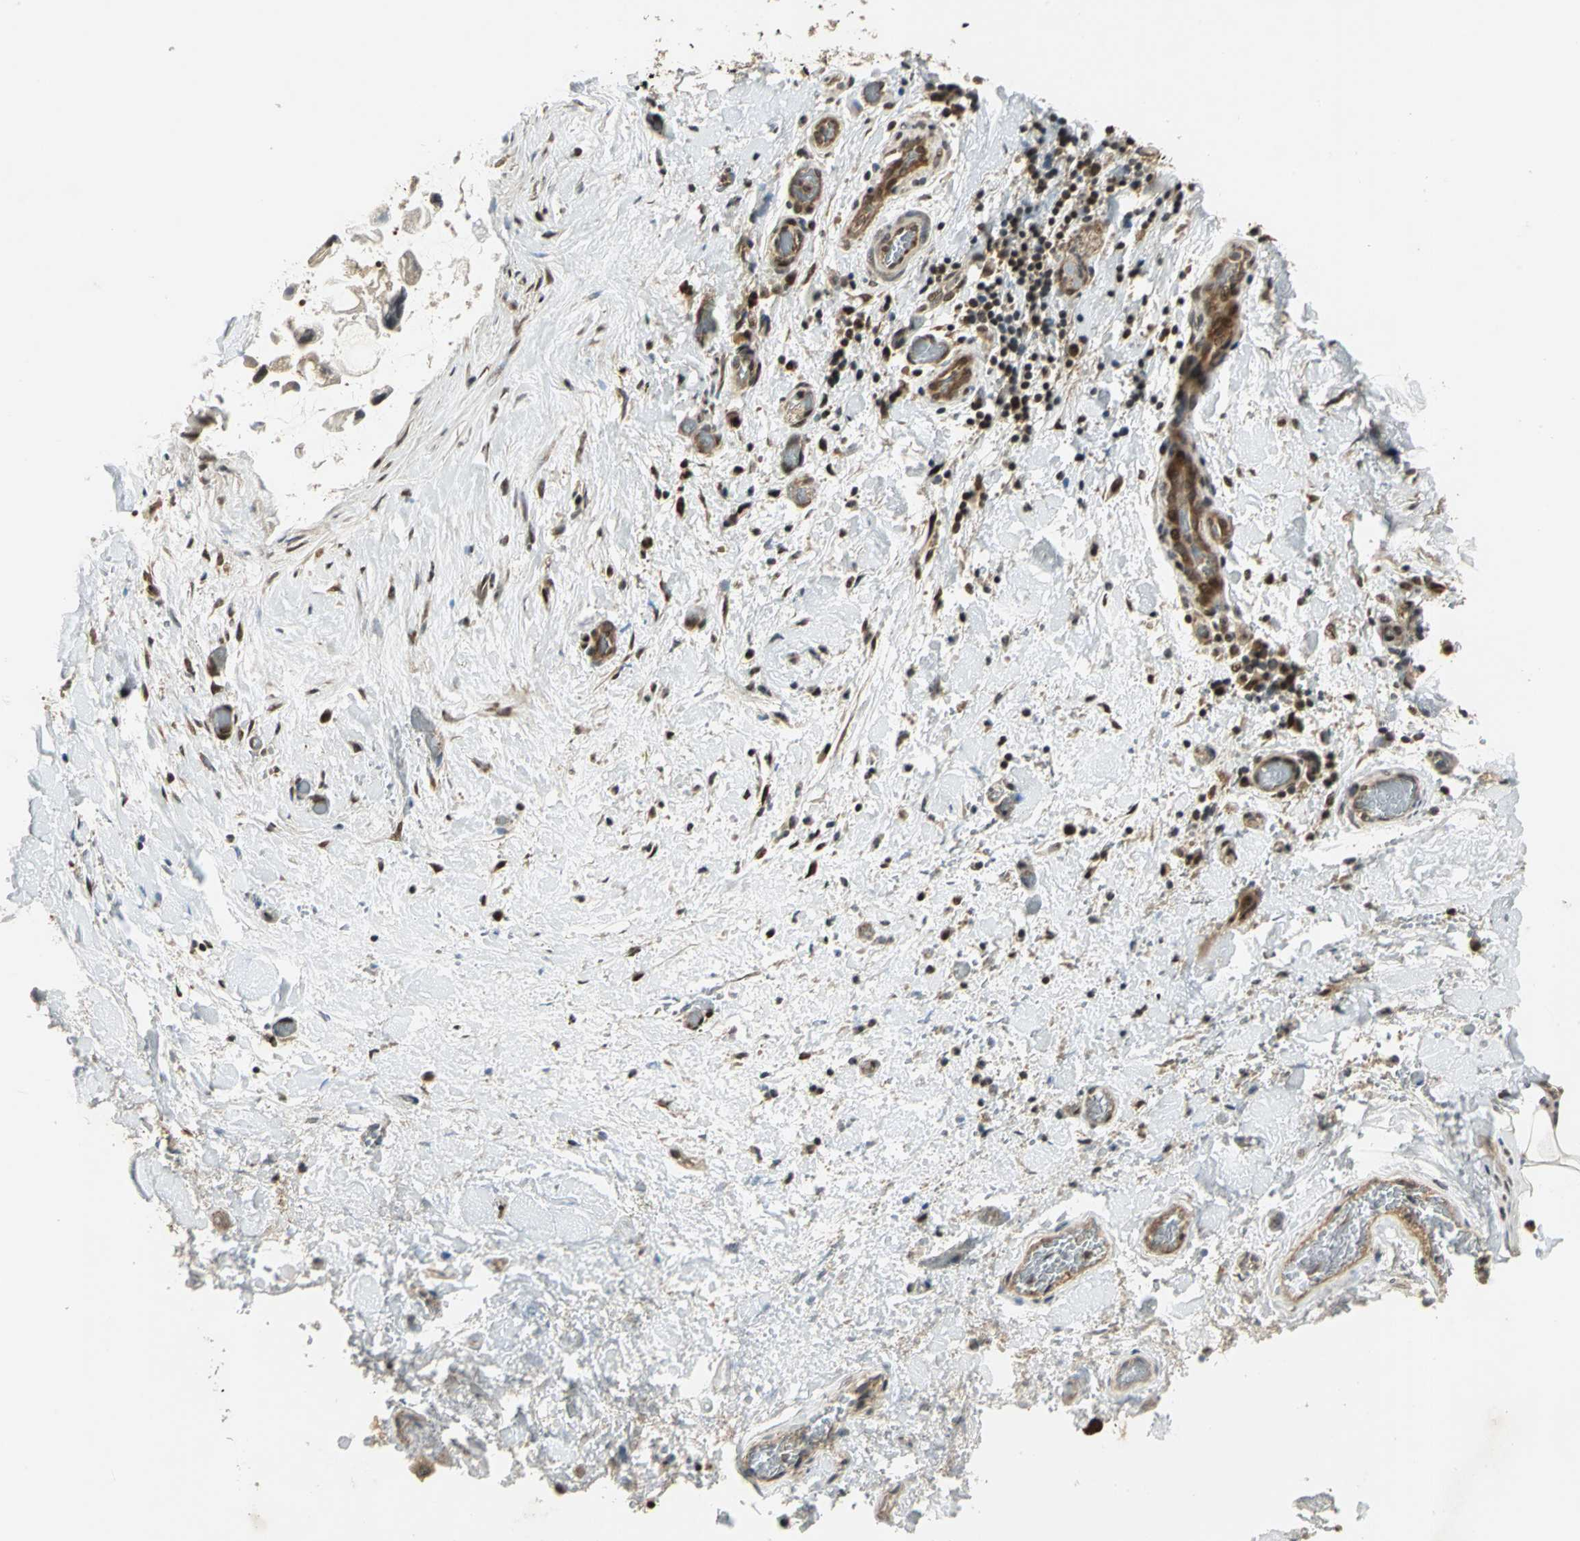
{"staining": {"intensity": "strong", "quantity": ">75%", "location": "cytoplasmic/membranous,nuclear"}, "tissue": "adipose tissue", "cell_type": "Adipocytes", "image_type": "normal", "snomed": [{"axis": "morphology", "description": "Normal tissue, NOS"}, {"axis": "morphology", "description": "Cholangiocarcinoma"}, {"axis": "topography", "description": "Liver"}, {"axis": "topography", "description": "Peripheral nerve tissue"}], "caption": "Immunohistochemical staining of normal human adipose tissue exhibits high levels of strong cytoplasmic/membranous,nuclear positivity in approximately >75% of adipocytes.", "gene": "PSMC3", "patient": {"sex": "male", "age": 50}}